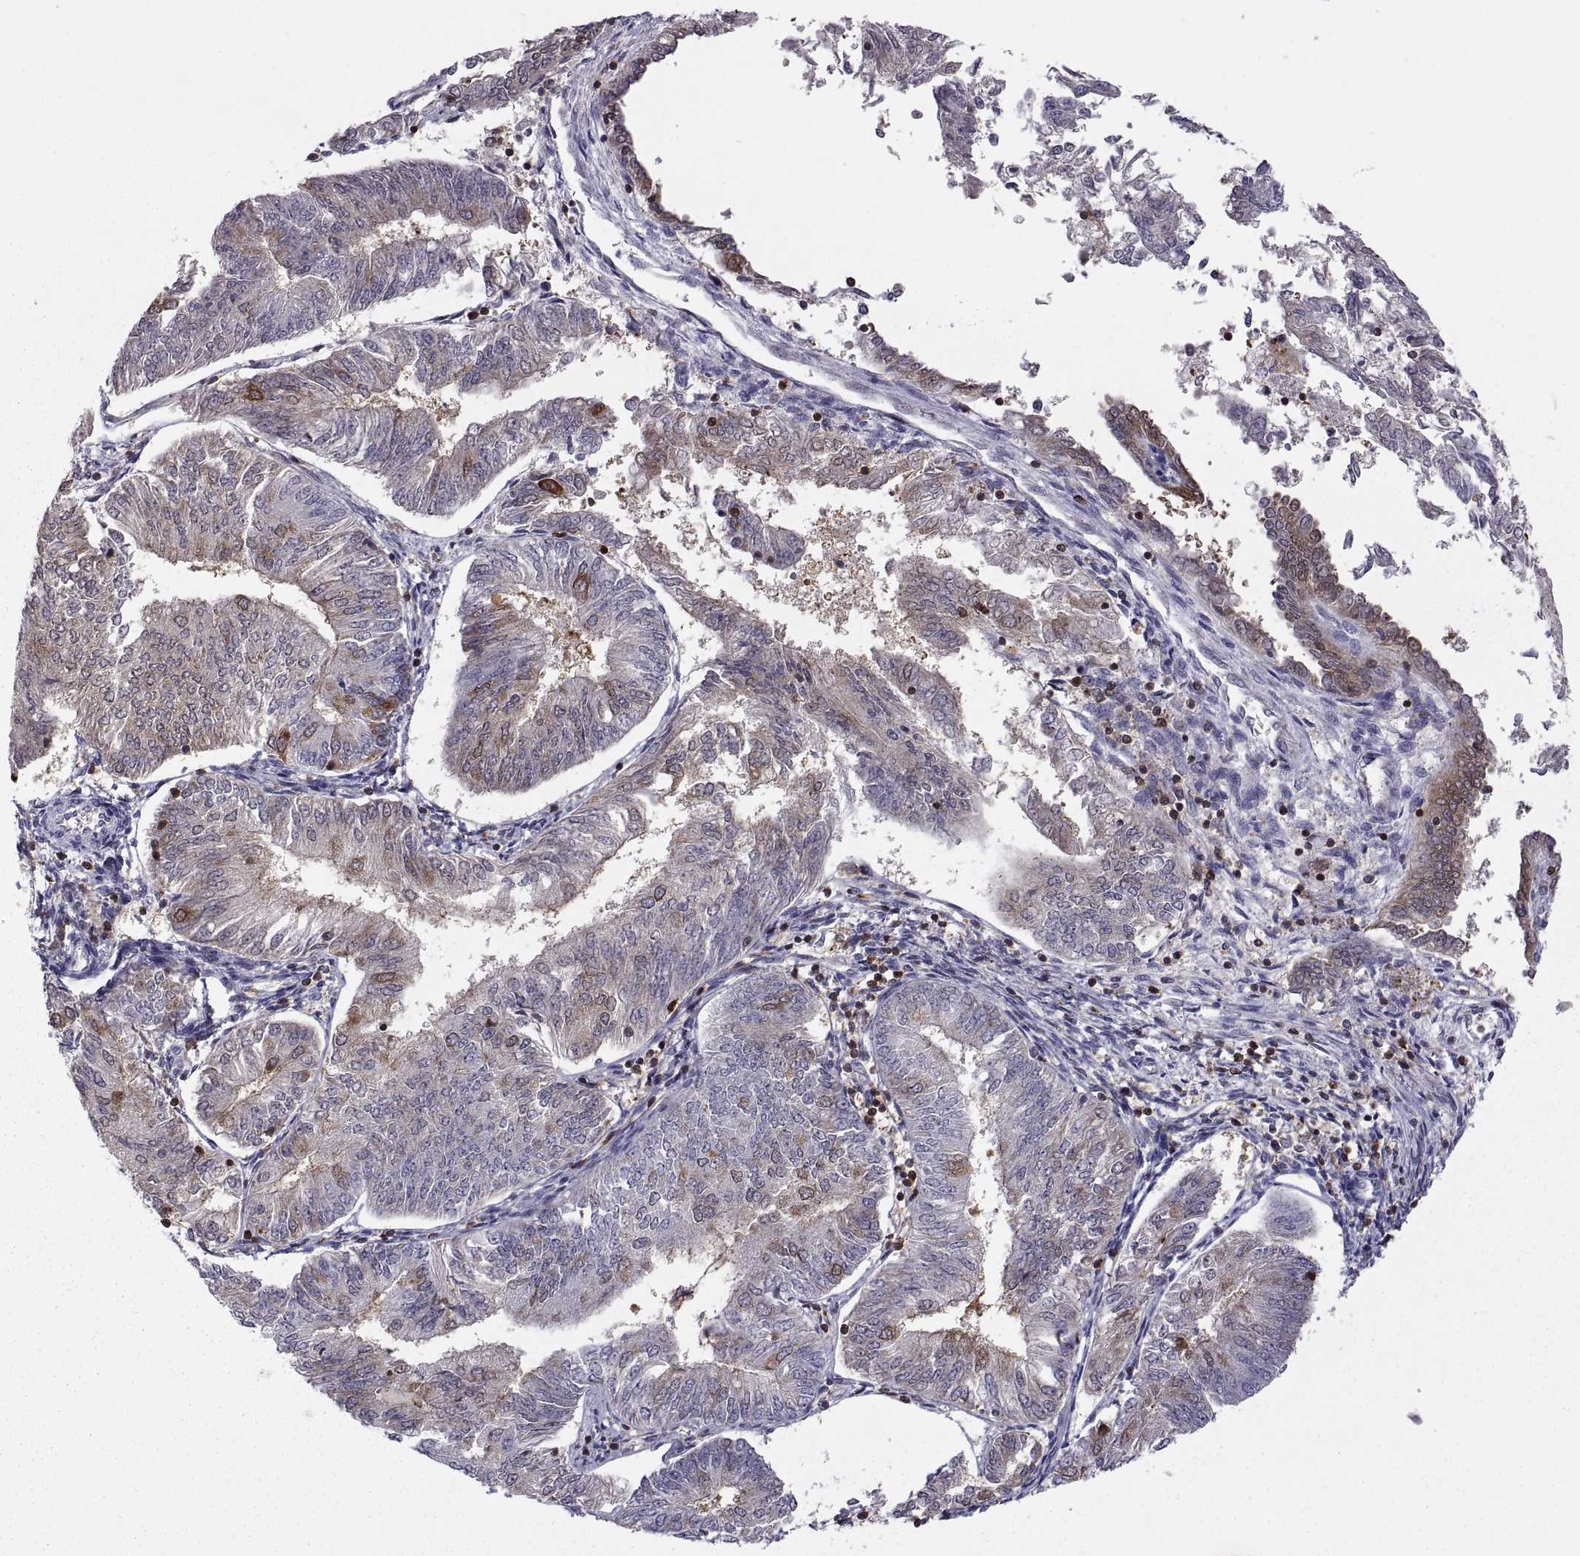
{"staining": {"intensity": "moderate", "quantity": "<25%", "location": "cytoplasmic/membranous"}, "tissue": "endometrial cancer", "cell_type": "Tumor cells", "image_type": "cancer", "snomed": [{"axis": "morphology", "description": "Adenocarcinoma, NOS"}, {"axis": "topography", "description": "Endometrium"}], "caption": "Tumor cells demonstrate low levels of moderate cytoplasmic/membranous staining in approximately <25% of cells in endometrial cancer (adenocarcinoma). Nuclei are stained in blue.", "gene": "EZR", "patient": {"sex": "female", "age": 58}}